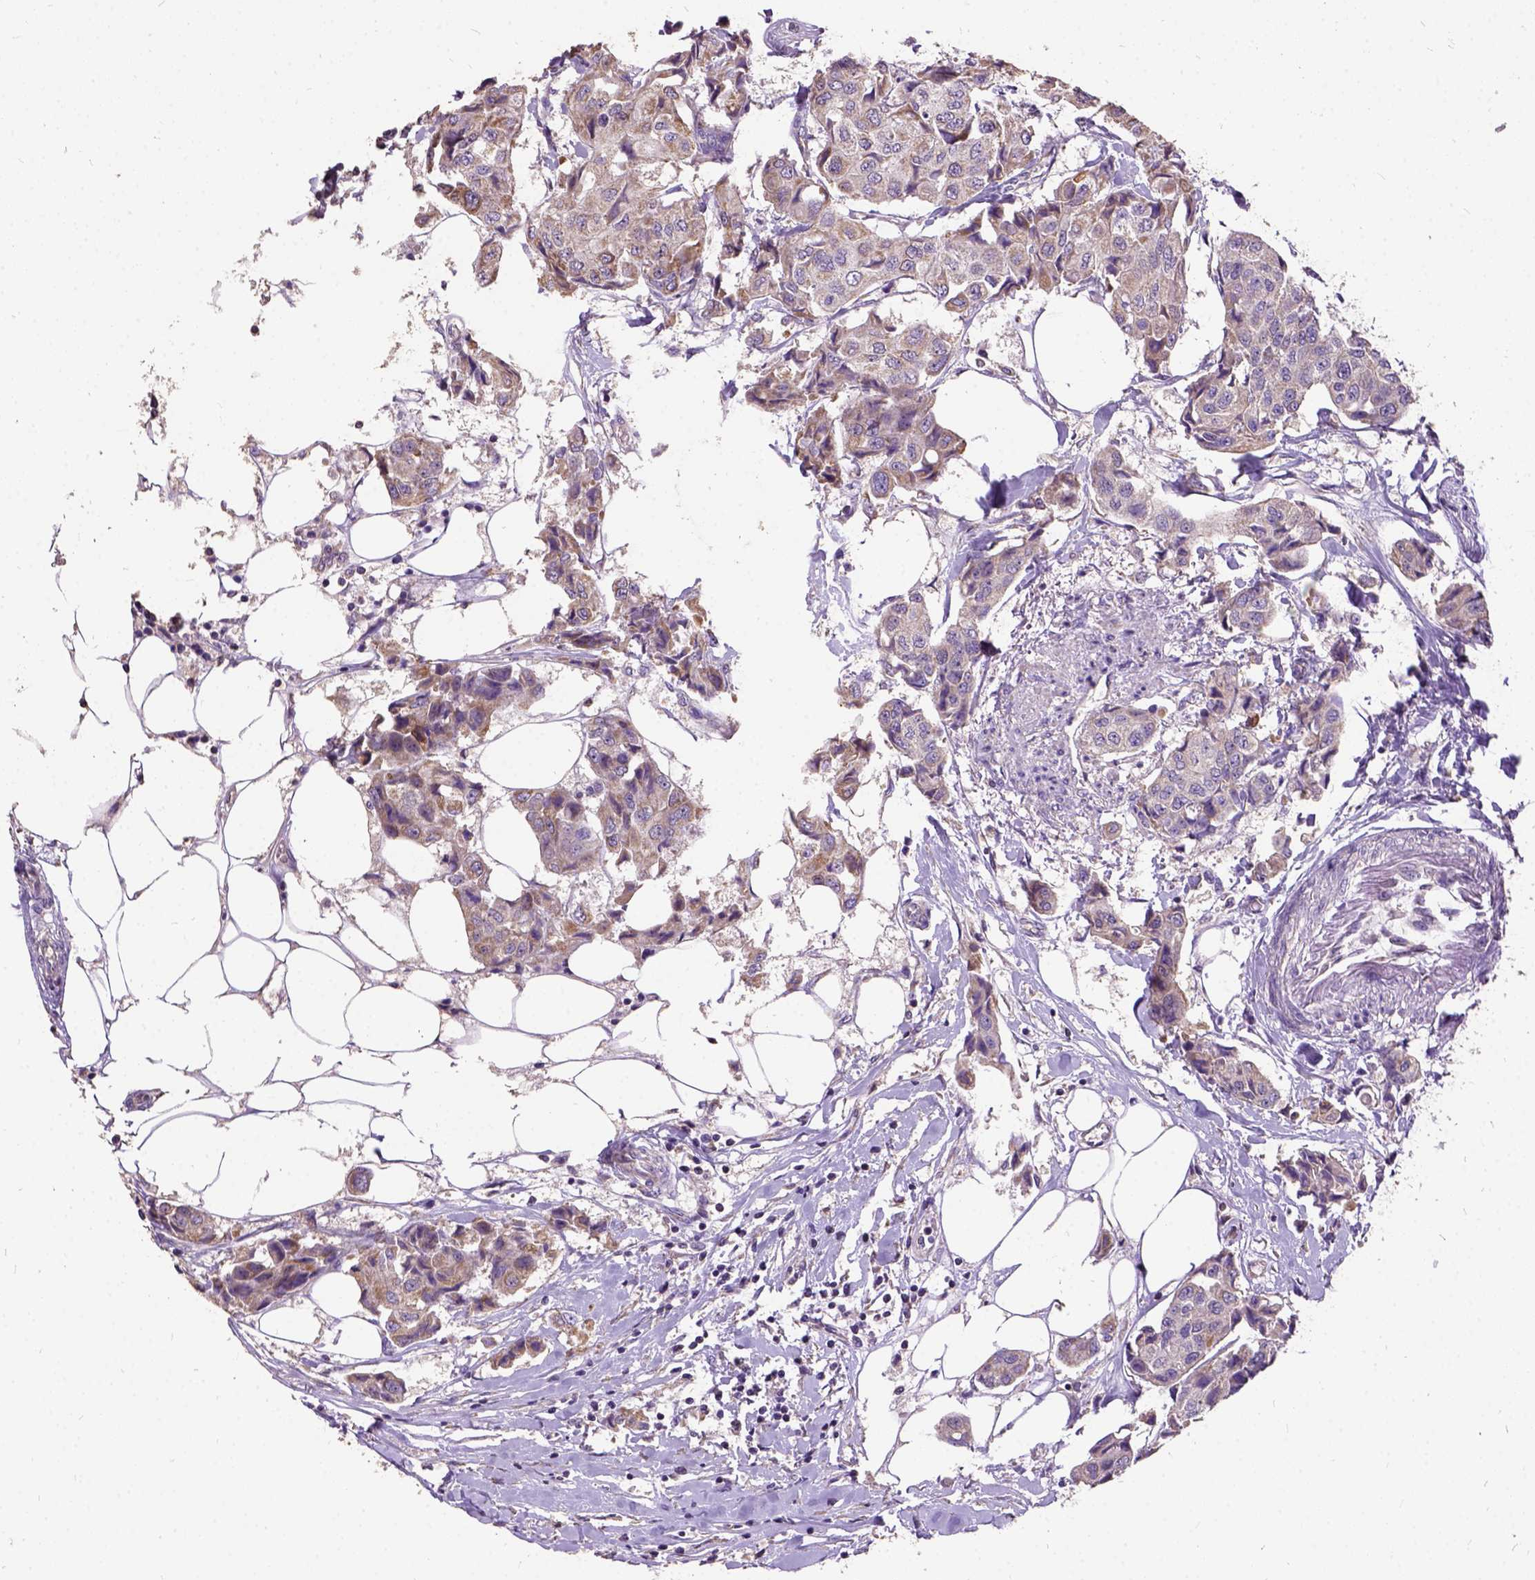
{"staining": {"intensity": "weak", "quantity": ">75%", "location": "cytoplasmic/membranous"}, "tissue": "breast cancer", "cell_type": "Tumor cells", "image_type": "cancer", "snomed": [{"axis": "morphology", "description": "Duct carcinoma"}, {"axis": "topography", "description": "Breast"}, {"axis": "topography", "description": "Lymph node"}], "caption": "Immunohistochemistry staining of infiltrating ductal carcinoma (breast), which exhibits low levels of weak cytoplasmic/membranous staining in approximately >75% of tumor cells indicating weak cytoplasmic/membranous protein expression. The staining was performed using DAB (3,3'-diaminobenzidine) (brown) for protein detection and nuclei were counterstained in hematoxylin (blue).", "gene": "DQX1", "patient": {"sex": "female", "age": 80}}